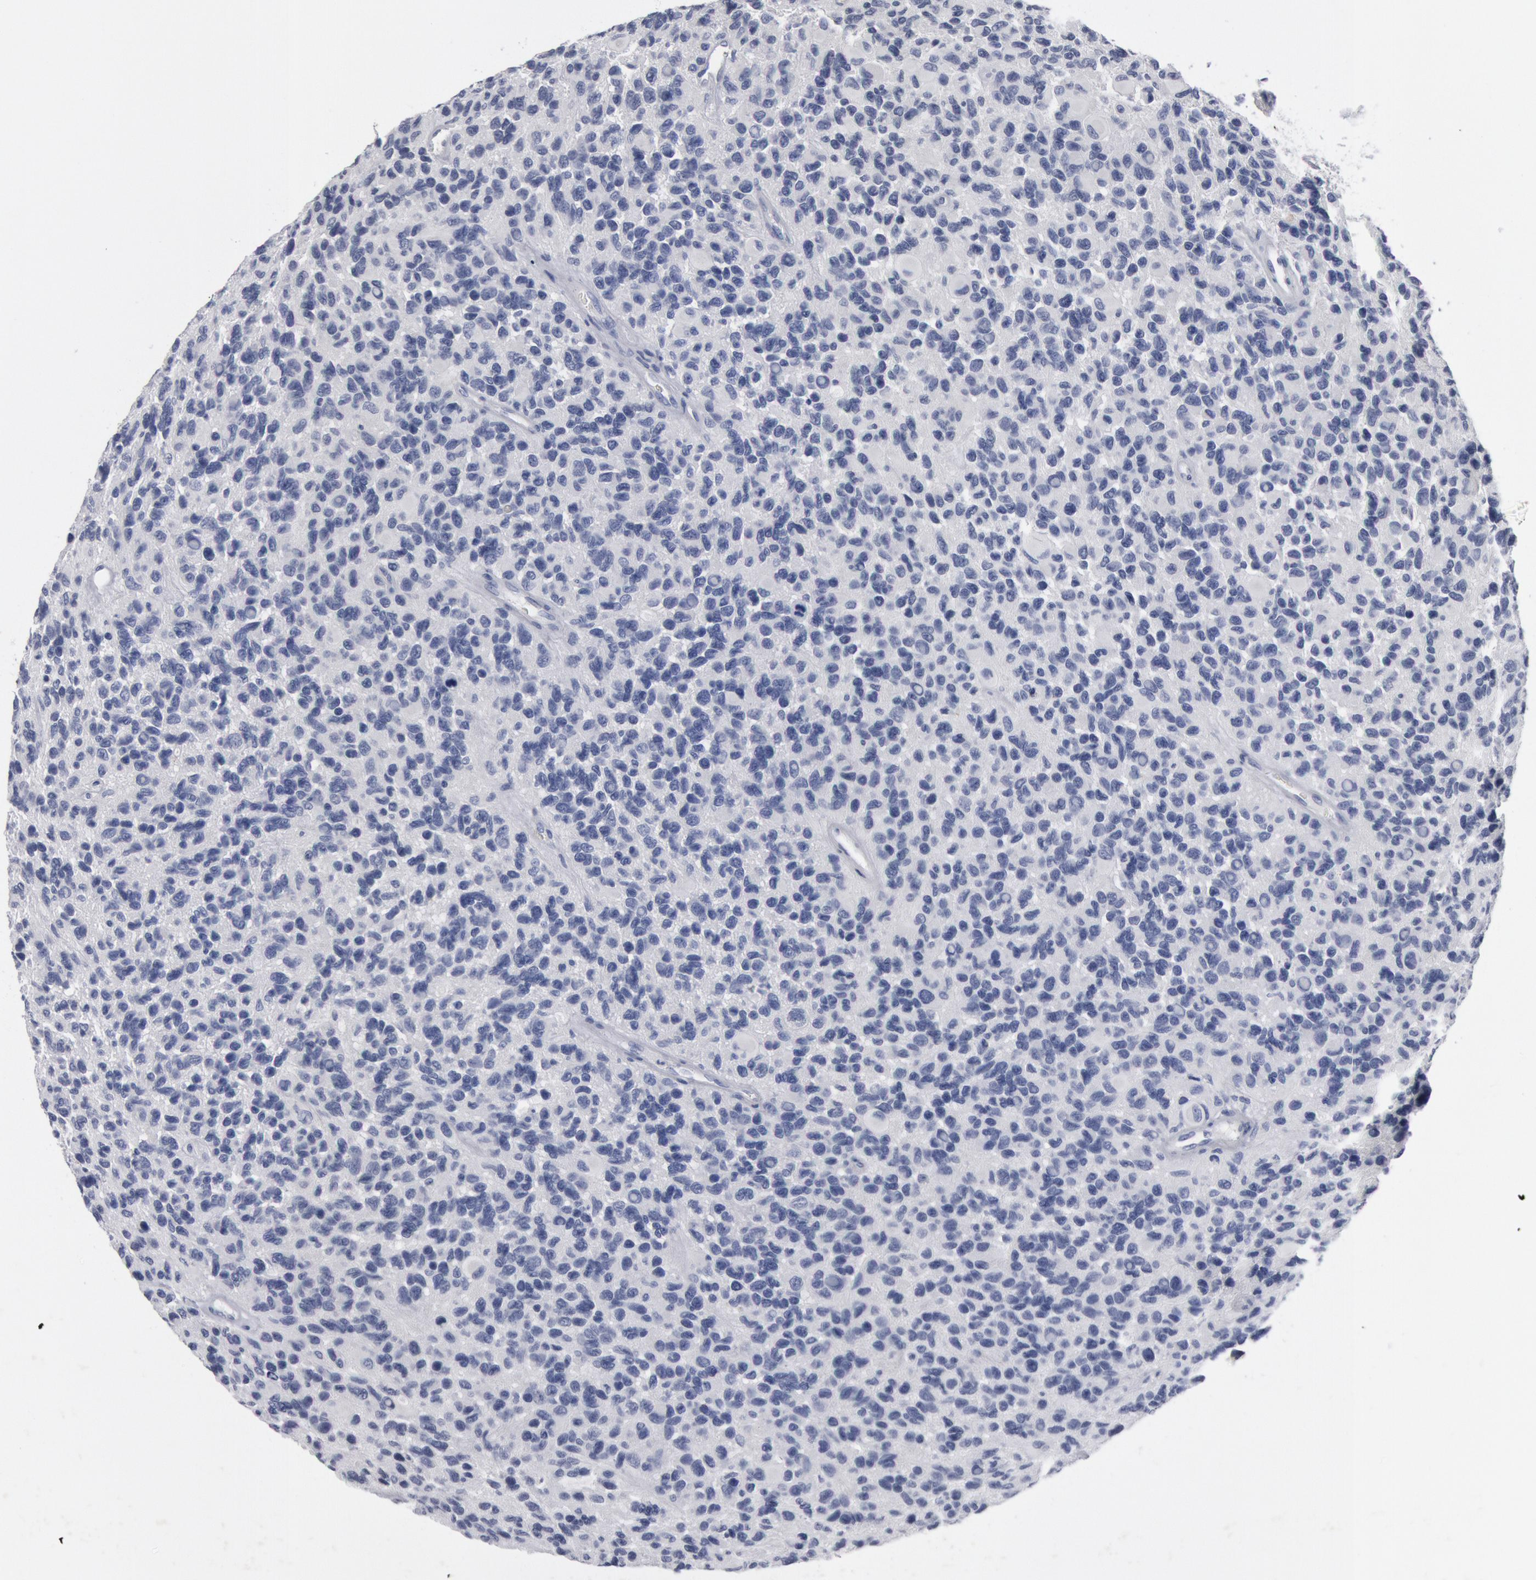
{"staining": {"intensity": "negative", "quantity": "none", "location": "none"}, "tissue": "glioma", "cell_type": "Tumor cells", "image_type": "cancer", "snomed": [{"axis": "morphology", "description": "Glioma, malignant, High grade"}, {"axis": "topography", "description": "Brain"}], "caption": "Glioma stained for a protein using immunohistochemistry reveals no expression tumor cells.", "gene": "FOXA2", "patient": {"sex": "male", "age": 77}}